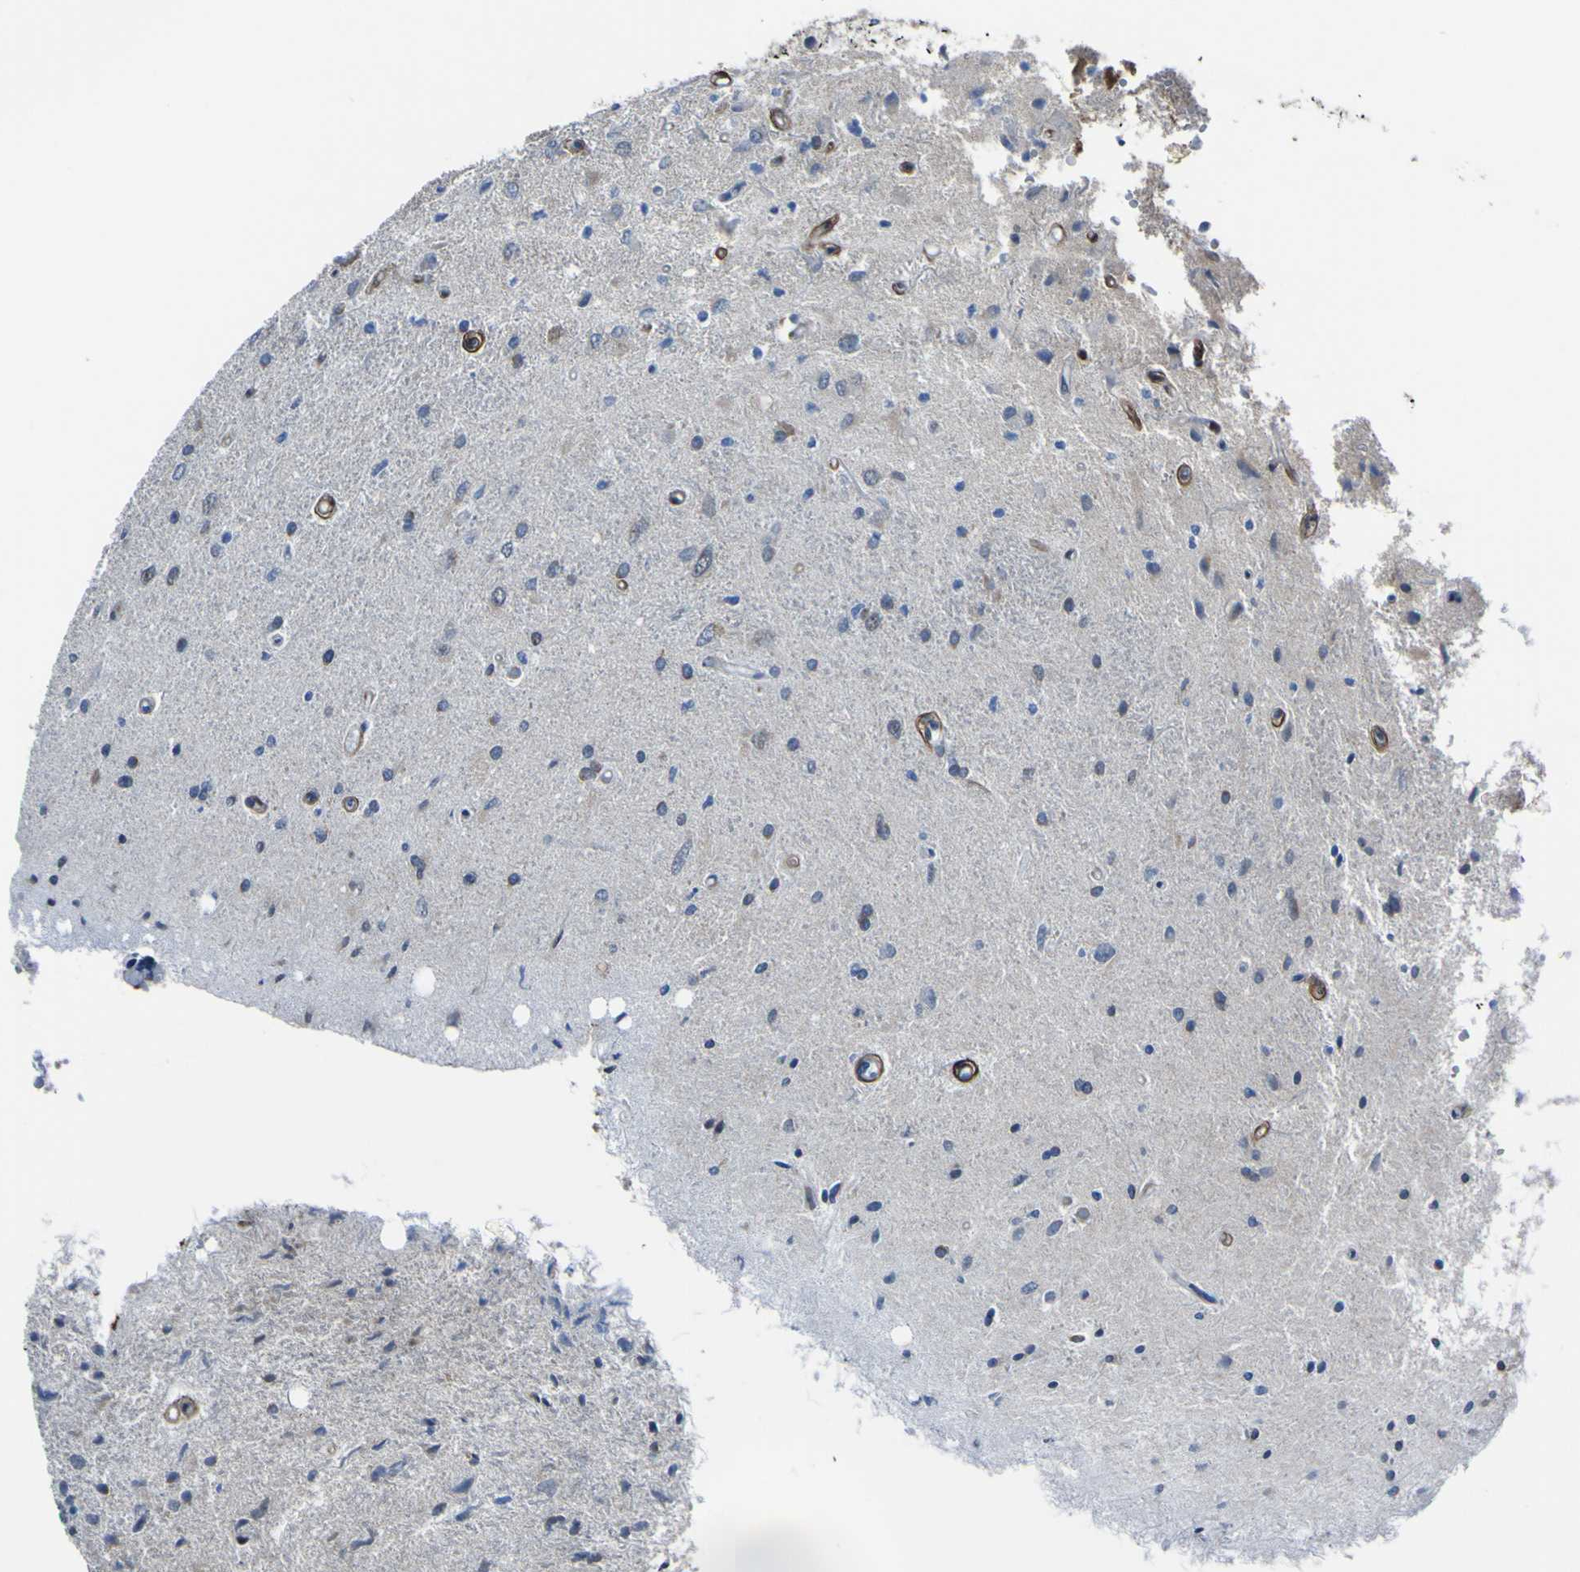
{"staining": {"intensity": "negative", "quantity": "none", "location": "none"}, "tissue": "glioma", "cell_type": "Tumor cells", "image_type": "cancer", "snomed": [{"axis": "morphology", "description": "Glioma, malignant, Low grade"}, {"axis": "topography", "description": "Brain"}], "caption": "High power microscopy histopathology image of an immunohistochemistry (IHC) histopathology image of glioma, revealing no significant expression in tumor cells.", "gene": "LRRN1", "patient": {"sex": "male", "age": 77}}